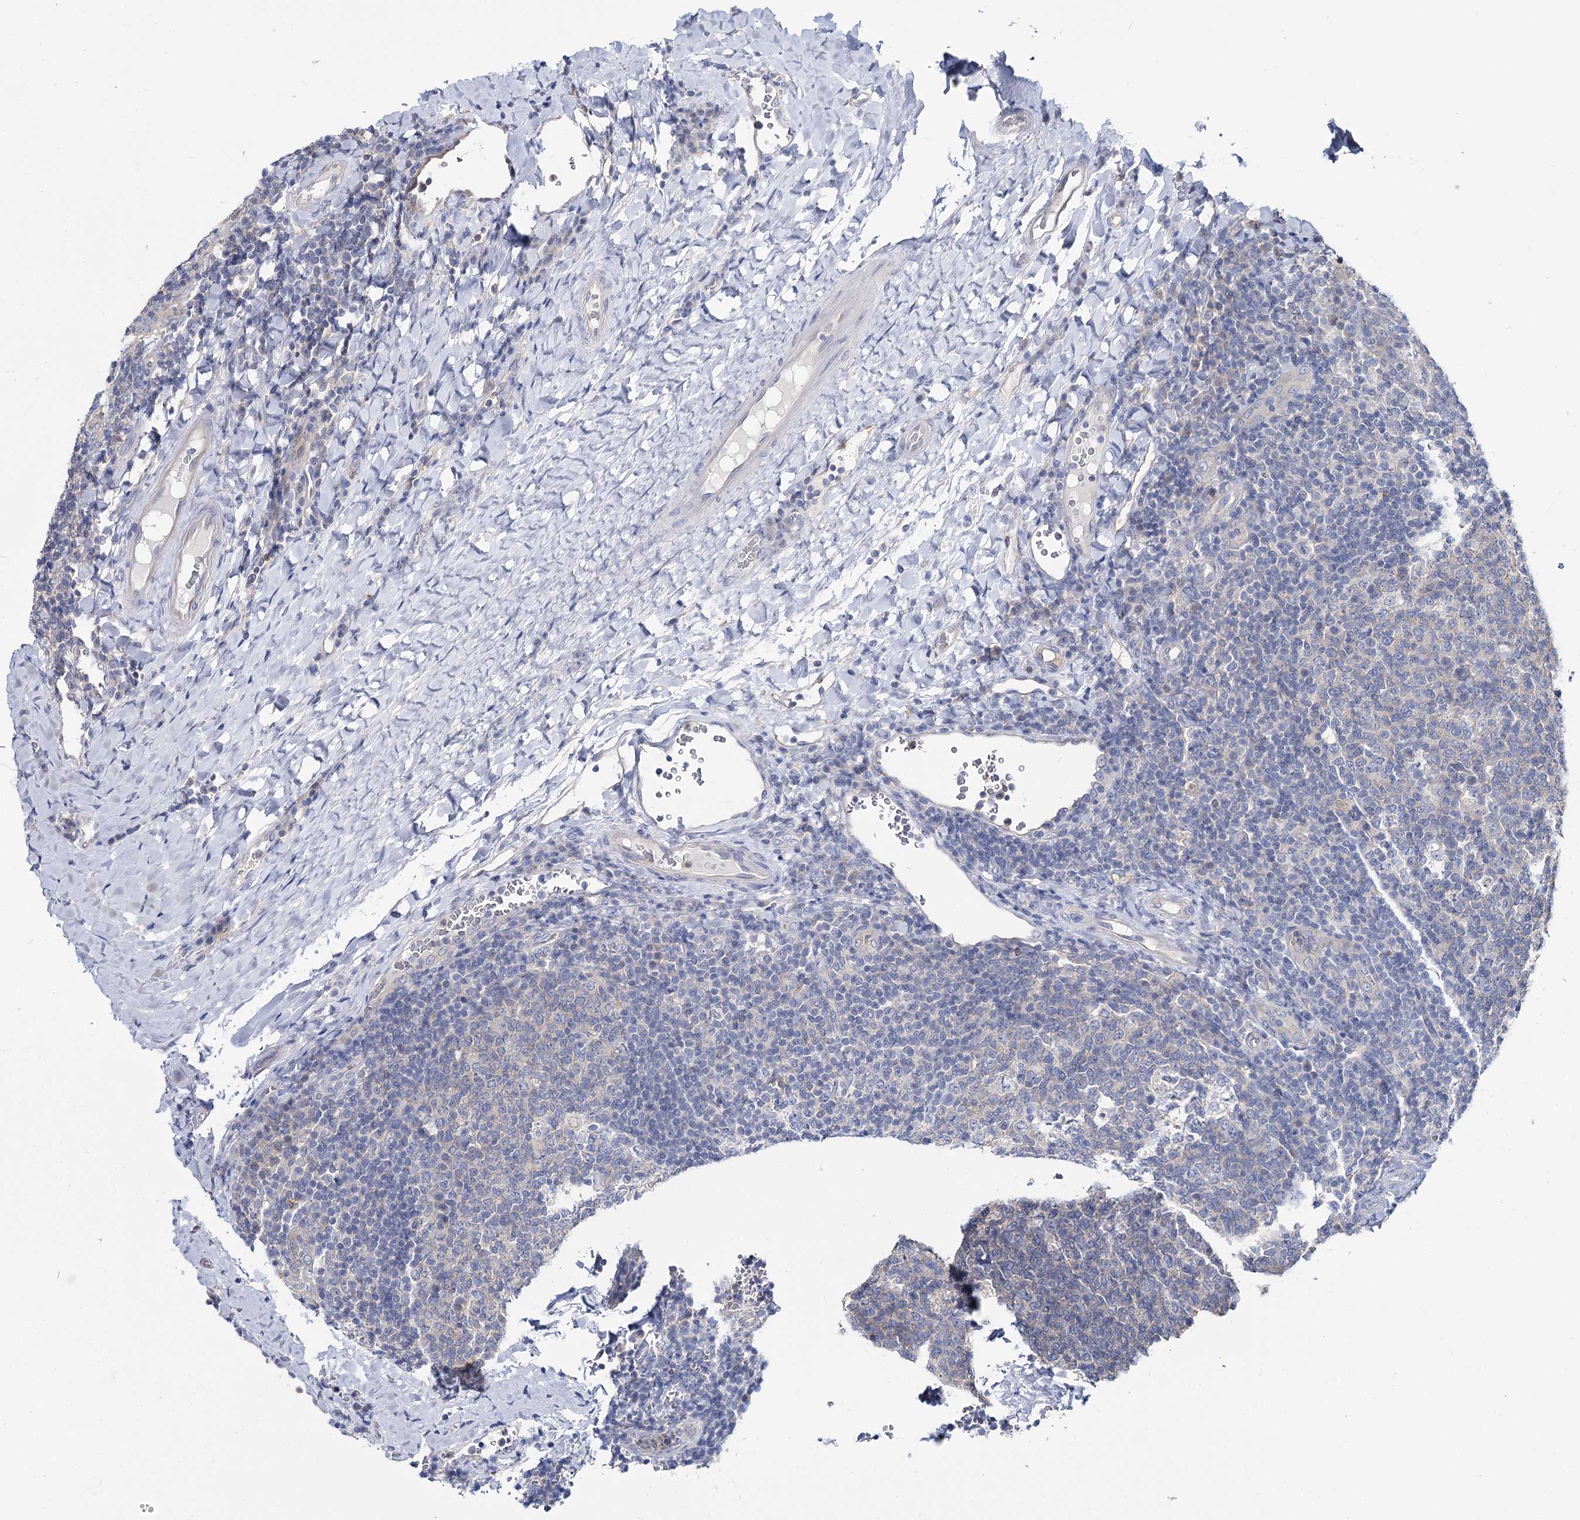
{"staining": {"intensity": "negative", "quantity": "none", "location": "none"}, "tissue": "tonsil", "cell_type": "Germinal center cells", "image_type": "normal", "snomed": [{"axis": "morphology", "description": "Normal tissue, NOS"}, {"axis": "topography", "description": "Tonsil"}], "caption": "The micrograph reveals no staining of germinal center cells in unremarkable tonsil.", "gene": "UGP2", "patient": {"sex": "male", "age": 17}}